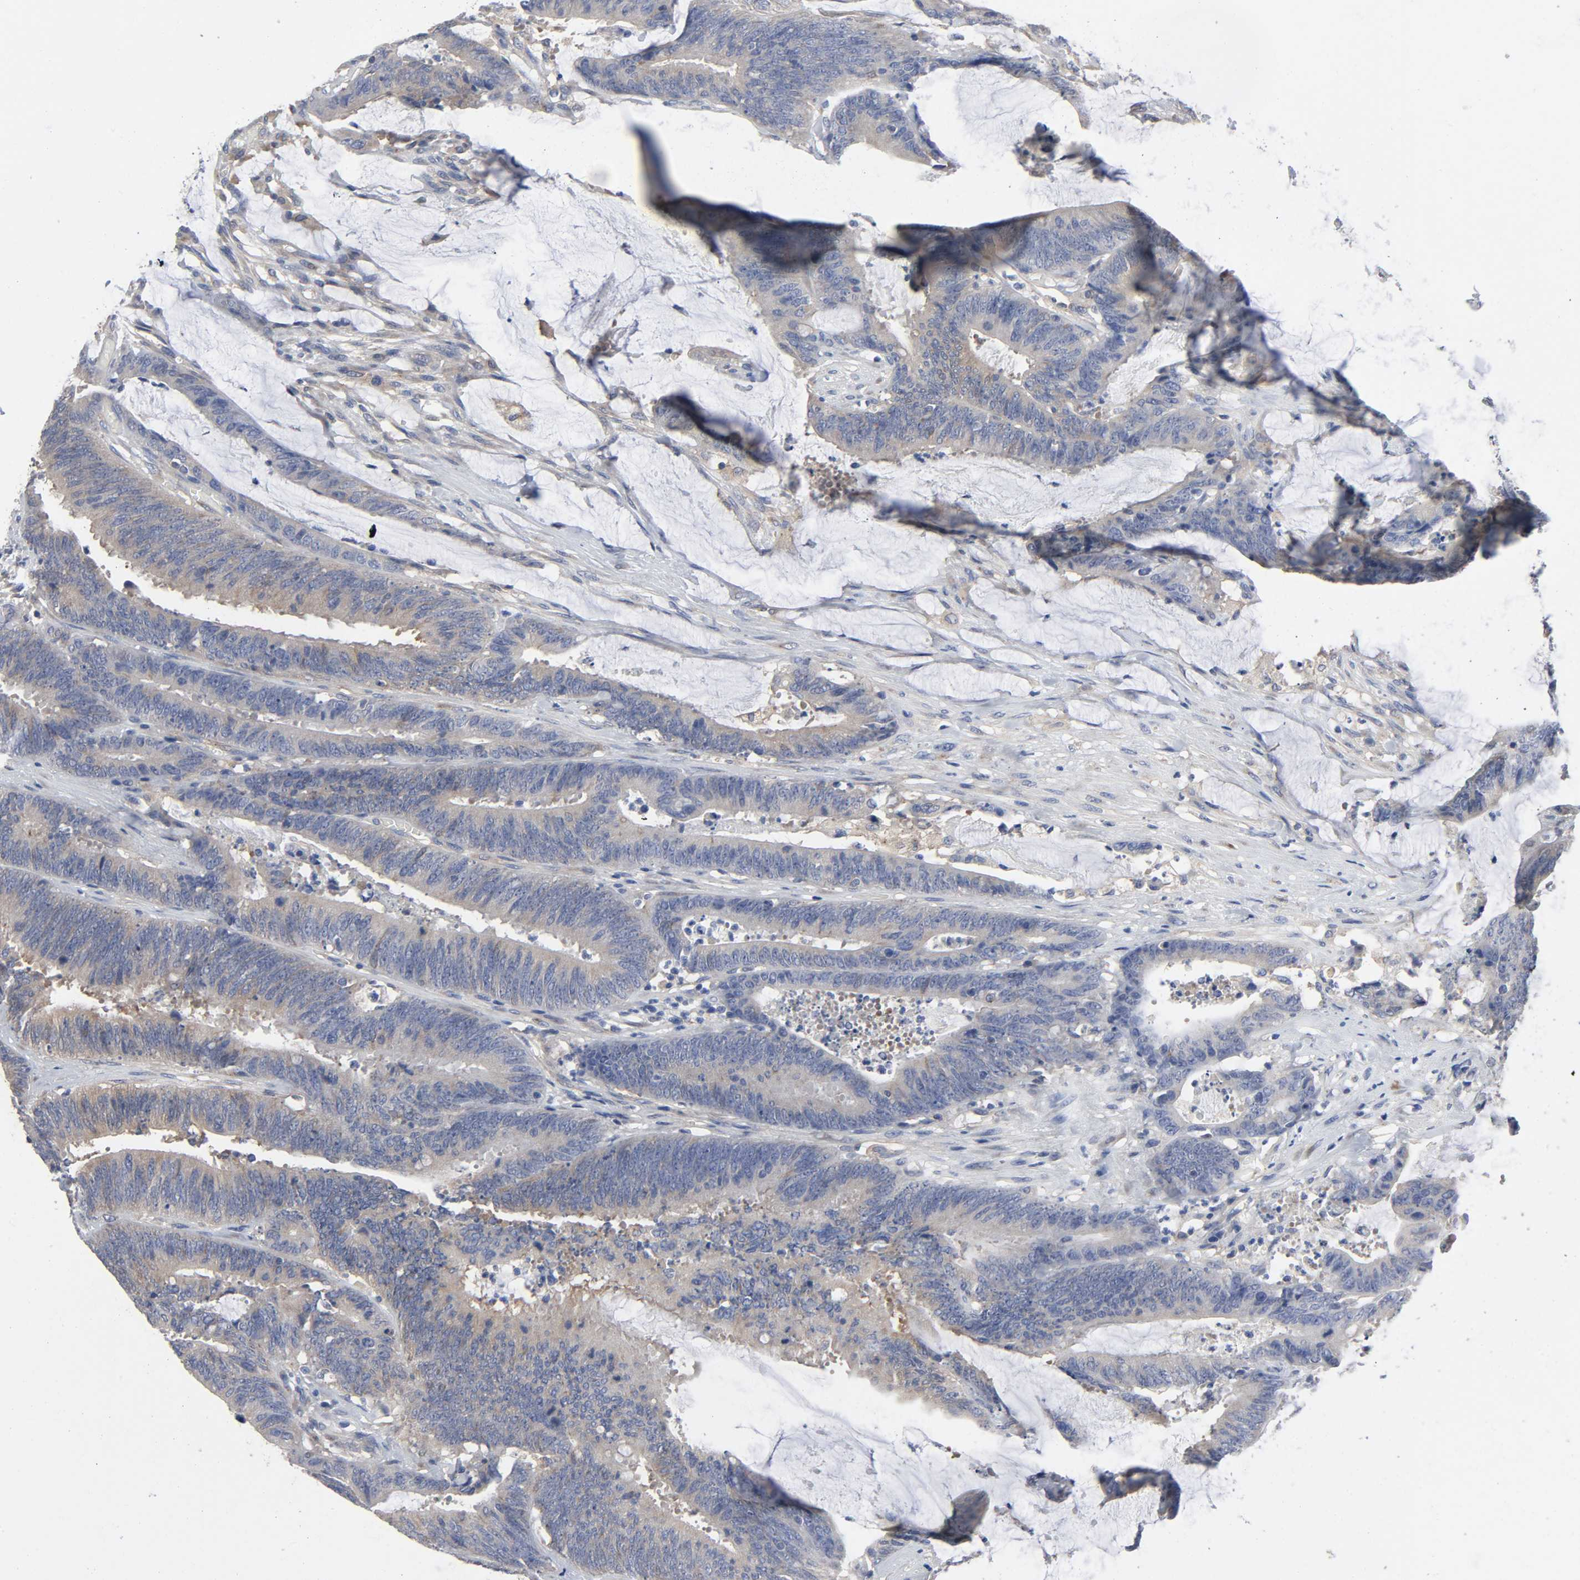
{"staining": {"intensity": "moderate", "quantity": "25%-75%", "location": "cytoplasmic/membranous"}, "tissue": "colorectal cancer", "cell_type": "Tumor cells", "image_type": "cancer", "snomed": [{"axis": "morphology", "description": "Adenocarcinoma, NOS"}, {"axis": "topography", "description": "Rectum"}], "caption": "The micrograph displays a brown stain indicating the presence of a protein in the cytoplasmic/membranous of tumor cells in colorectal adenocarcinoma. Using DAB (3,3'-diaminobenzidine) (brown) and hematoxylin (blue) stains, captured at high magnification using brightfield microscopy.", "gene": "DYNLT3", "patient": {"sex": "female", "age": 66}}